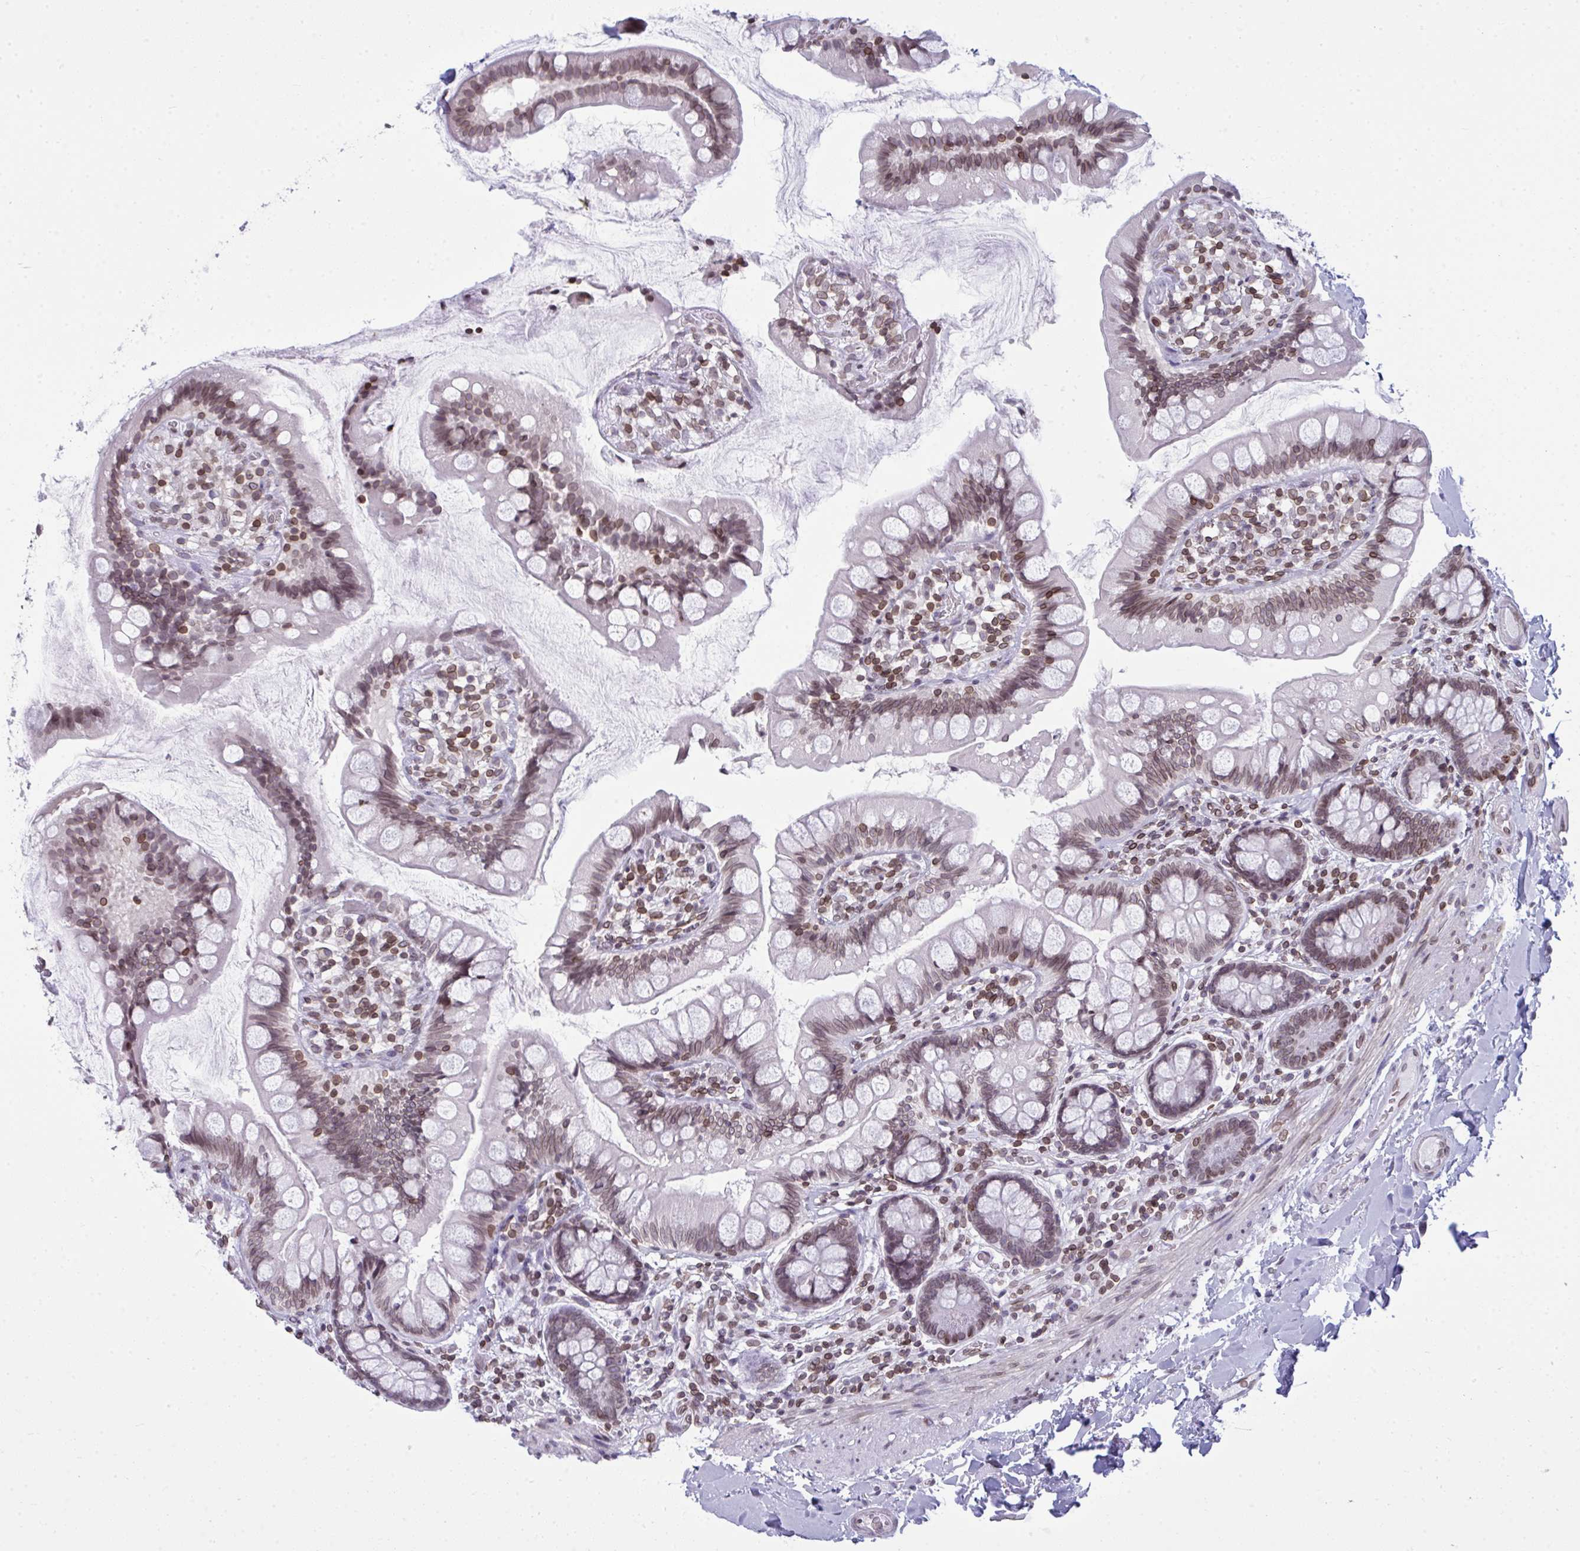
{"staining": {"intensity": "weak", "quantity": "25%-75%", "location": "cytoplasmic/membranous,nuclear"}, "tissue": "small intestine", "cell_type": "Glandular cells", "image_type": "normal", "snomed": [{"axis": "morphology", "description": "Normal tissue, NOS"}, {"axis": "topography", "description": "Small intestine"}], "caption": "Immunohistochemical staining of benign human small intestine exhibits weak cytoplasmic/membranous,nuclear protein positivity in approximately 25%-75% of glandular cells. (IHC, brightfield microscopy, high magnification).", "gene": "LMNB2", "patient": {"sex": "male", "age": 70}}